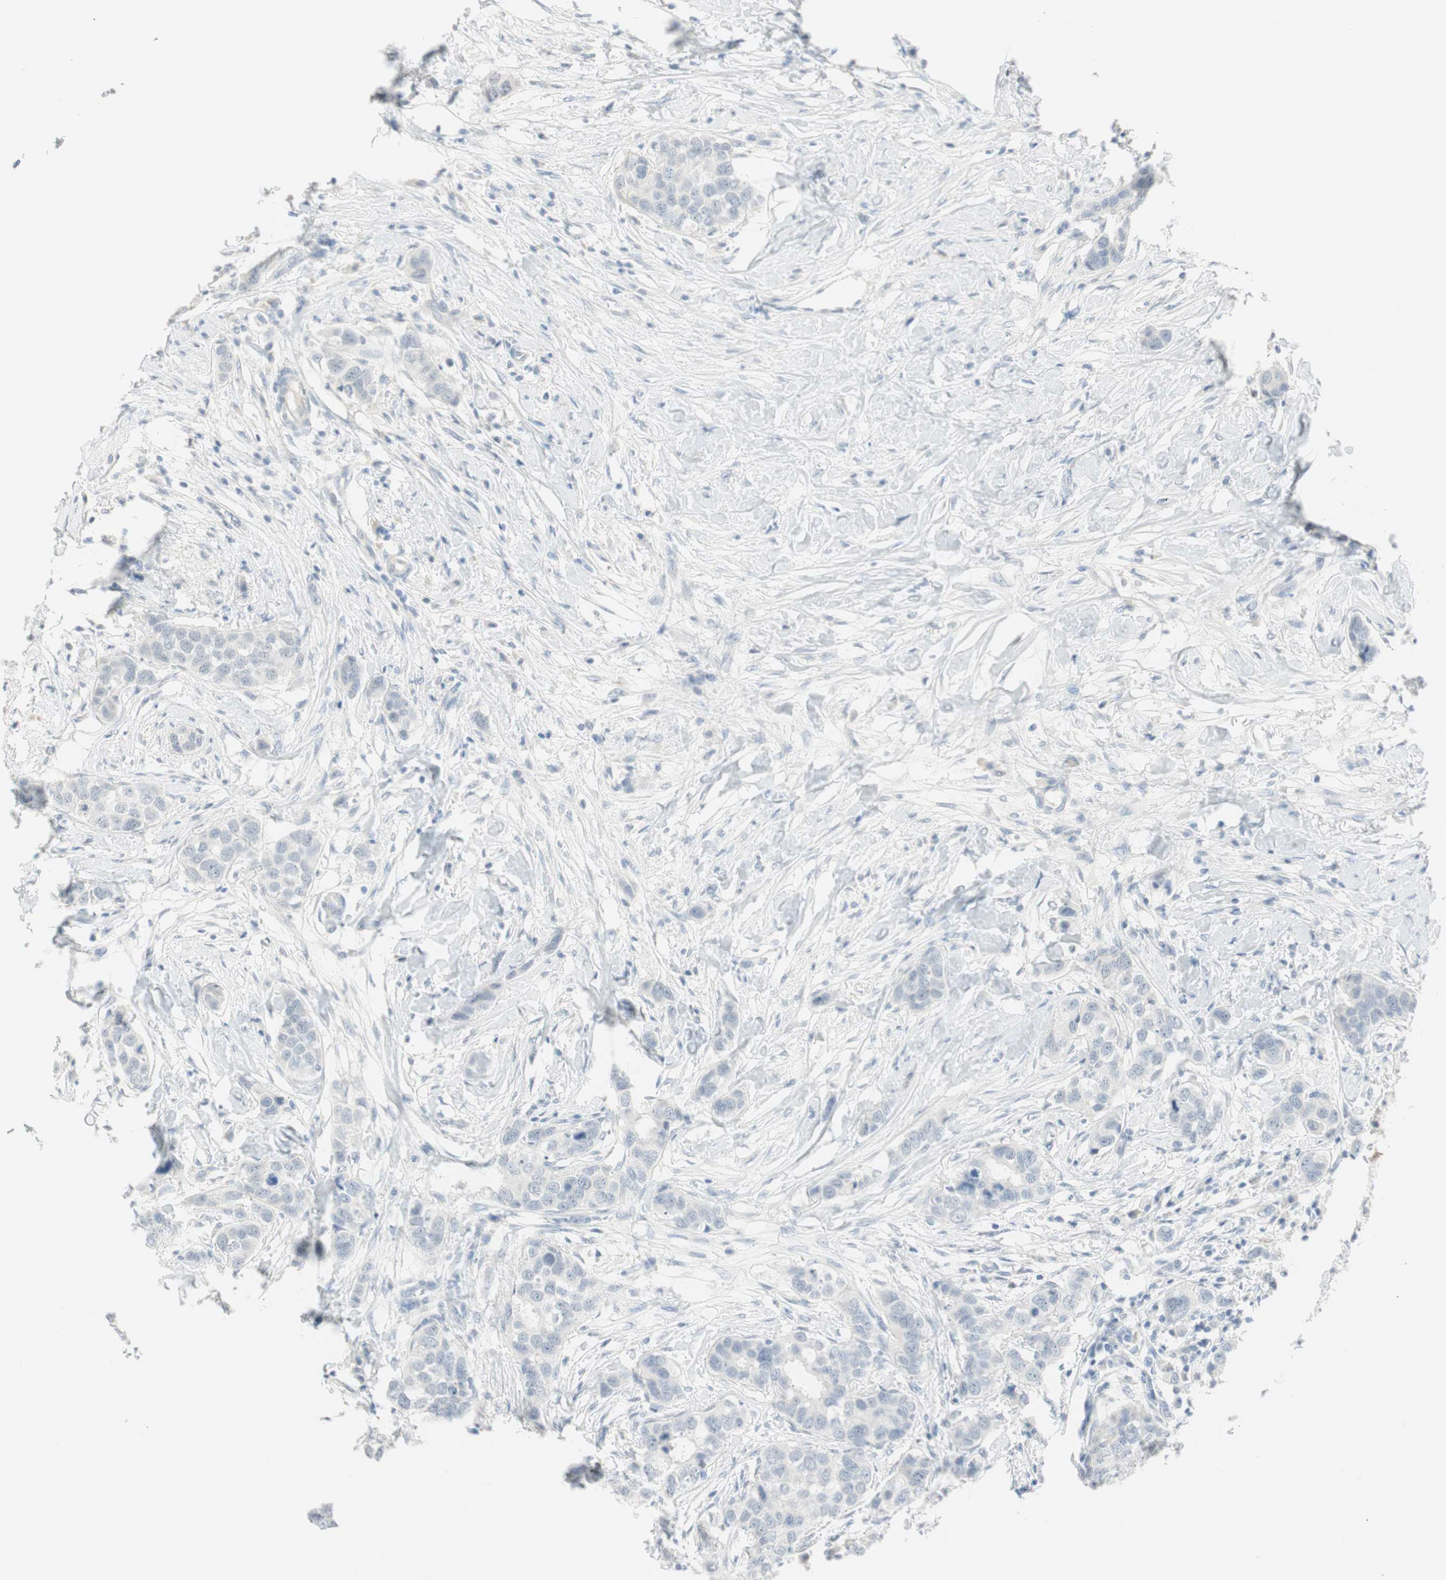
{"staining": {"intensity": "negative", "quantity": "none", "location": "none"}, "tissue": "breast cancer", "cell_type": "Tumor cells", "image_type": "cancer", "snomed": [{"axis": "morphology", "description": "Duct carcinoma"}, {"axis": "topography", "description": "Breast"}], "caption": "This is an IHC image of breast cancer. There is no positivity in tumor cells.", "gene": "MLLT10", "patient": {"sex": "female", "age": 50}}